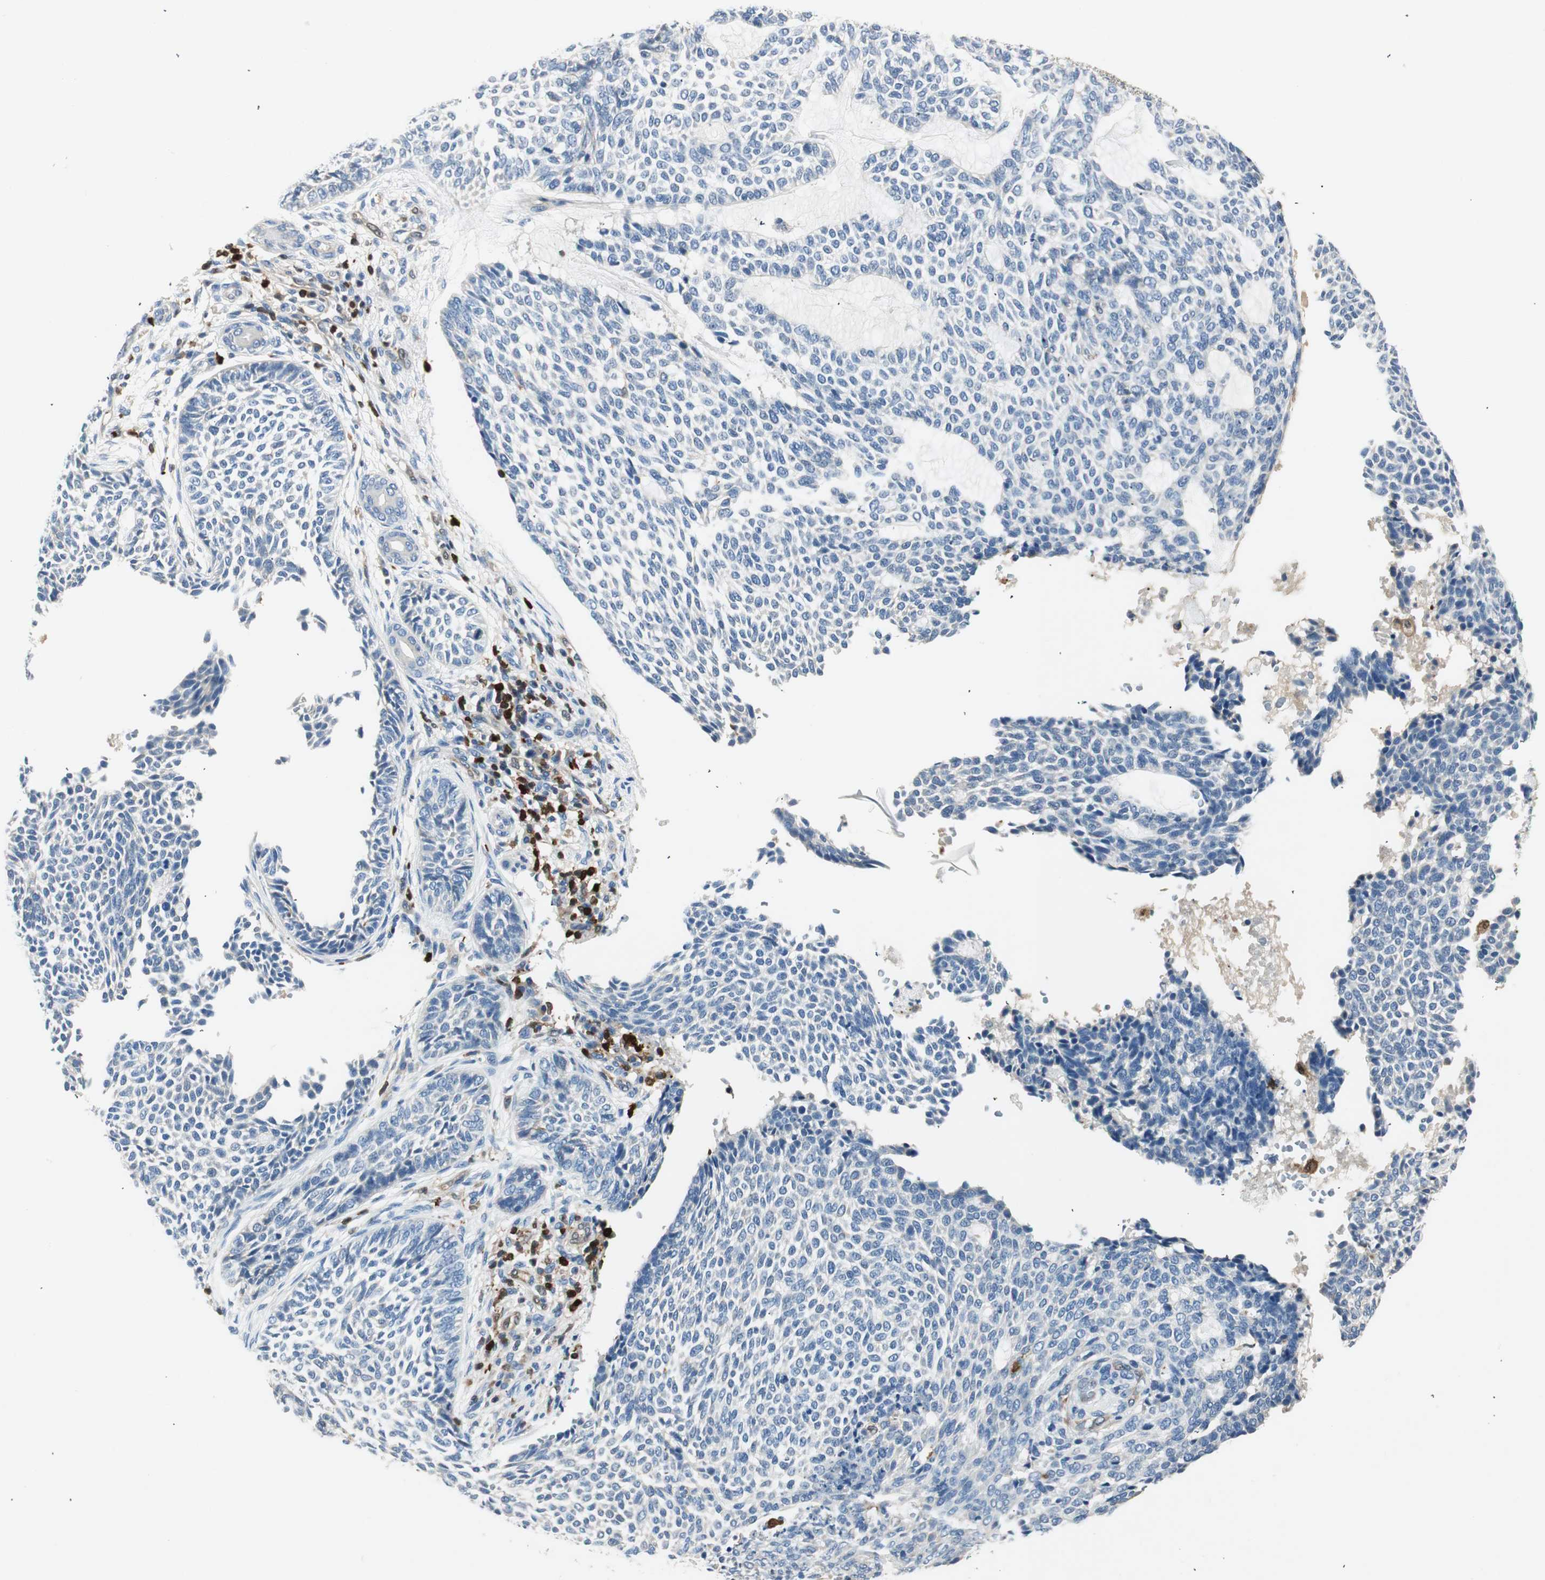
{"staining": {"intensity": "negative", "quantity": "none", "location": "none"}, "tissue": "skin cancer", "cell_type": "Tumor cells", "image_type": "cancer", "snomed": [{"axis": "morphology", "description": "Basal cell carcinoma"}, {"axis": "topography", "description": "Skin"}], "caption": "Basal cell carcinoma (skin) was stained to show a protein in brown. There is no significant positivity in tumor cells. (DAB (3,3'-diaminobenzidine) IHC visualized using brightfield microscopy, high magnification).", "gene": "COTL1", "patient": {"sex": "male", "age": 87}}